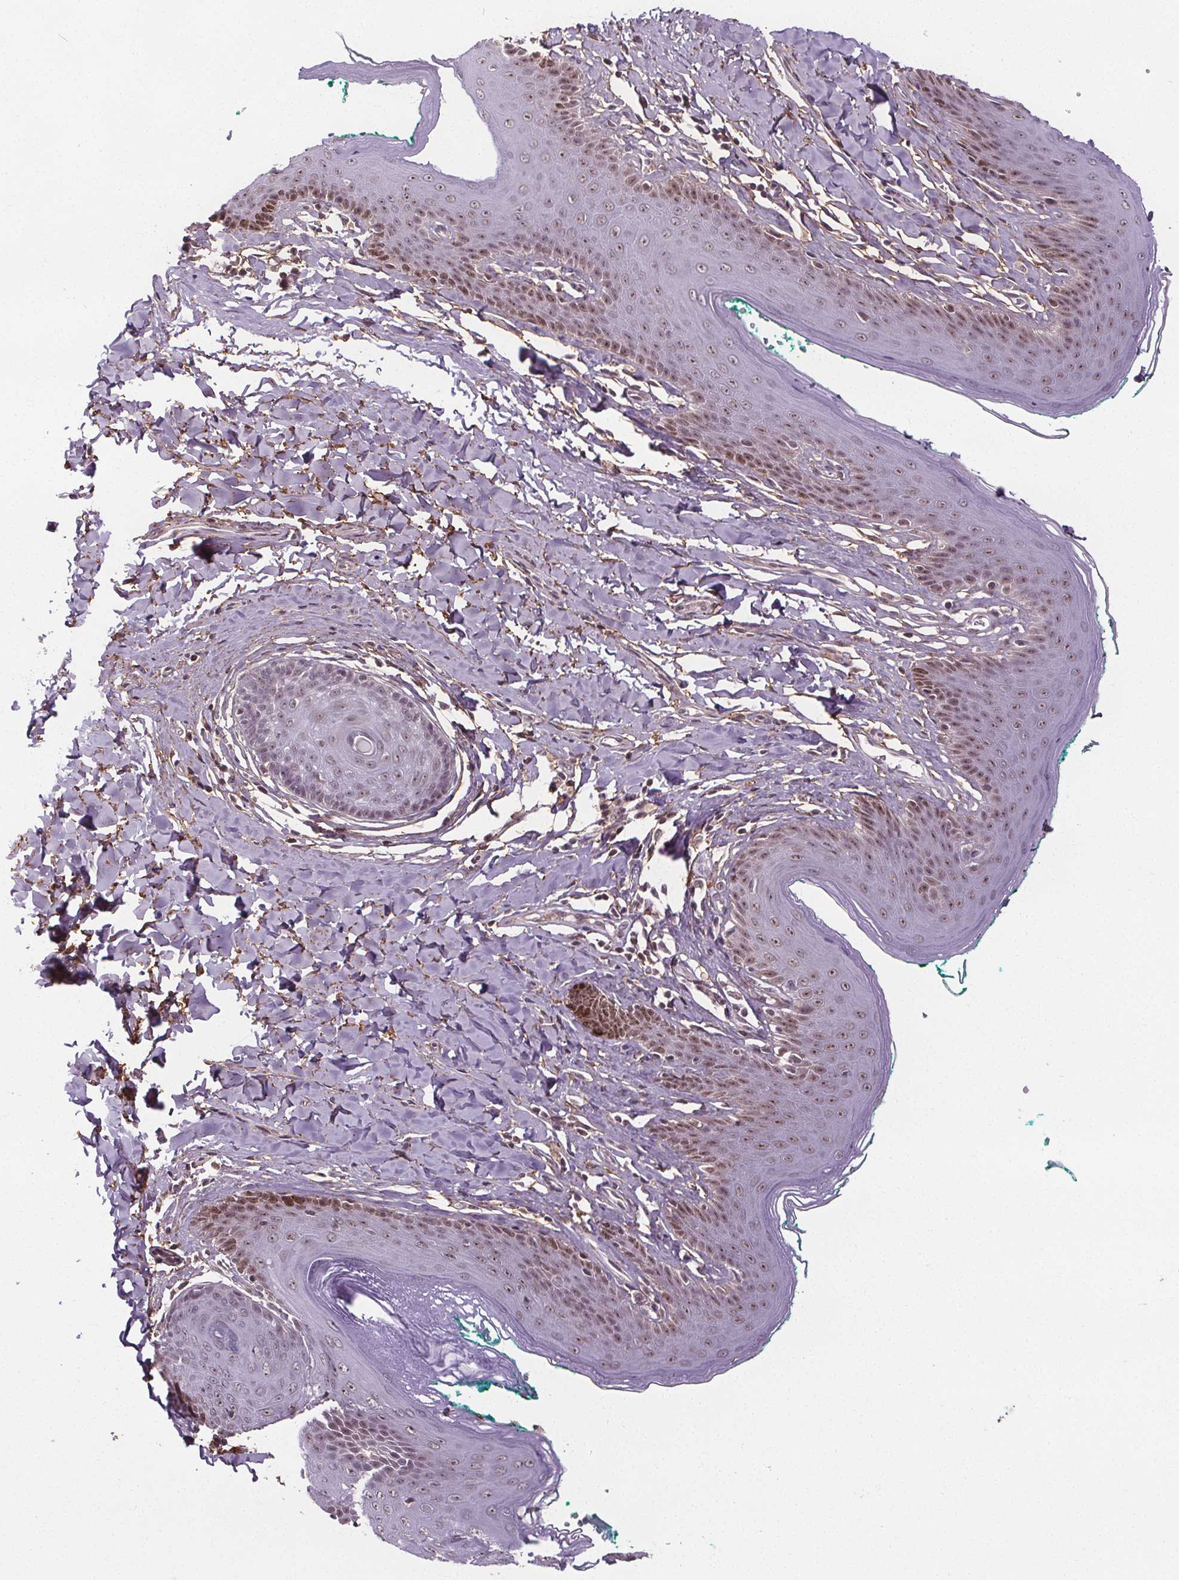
{"staining": {"intensity": "weak", "quantity": "25%-75%", "location": "nuclear"}, "tissue": "skin", "cell_type": "Epidermal cells", "image_type": "normal", "snomed": [{"axis": "morphology", "description": "Normal tissue, NOS"}, {"axis": "topography", "description": "Vulva"}, {"axis": "topography", "description": "Peripheral nerve tissue"}], "caption": "Protein staining displays weak nuclear positivity in approximately 25%-75% of epidermal cells in unremarkable skin. The protein of interest is shown in brown color, while the nuclei are stained blue.", "gene": "KIAA0232", "patient": {"sex": "female", "age": 66}}